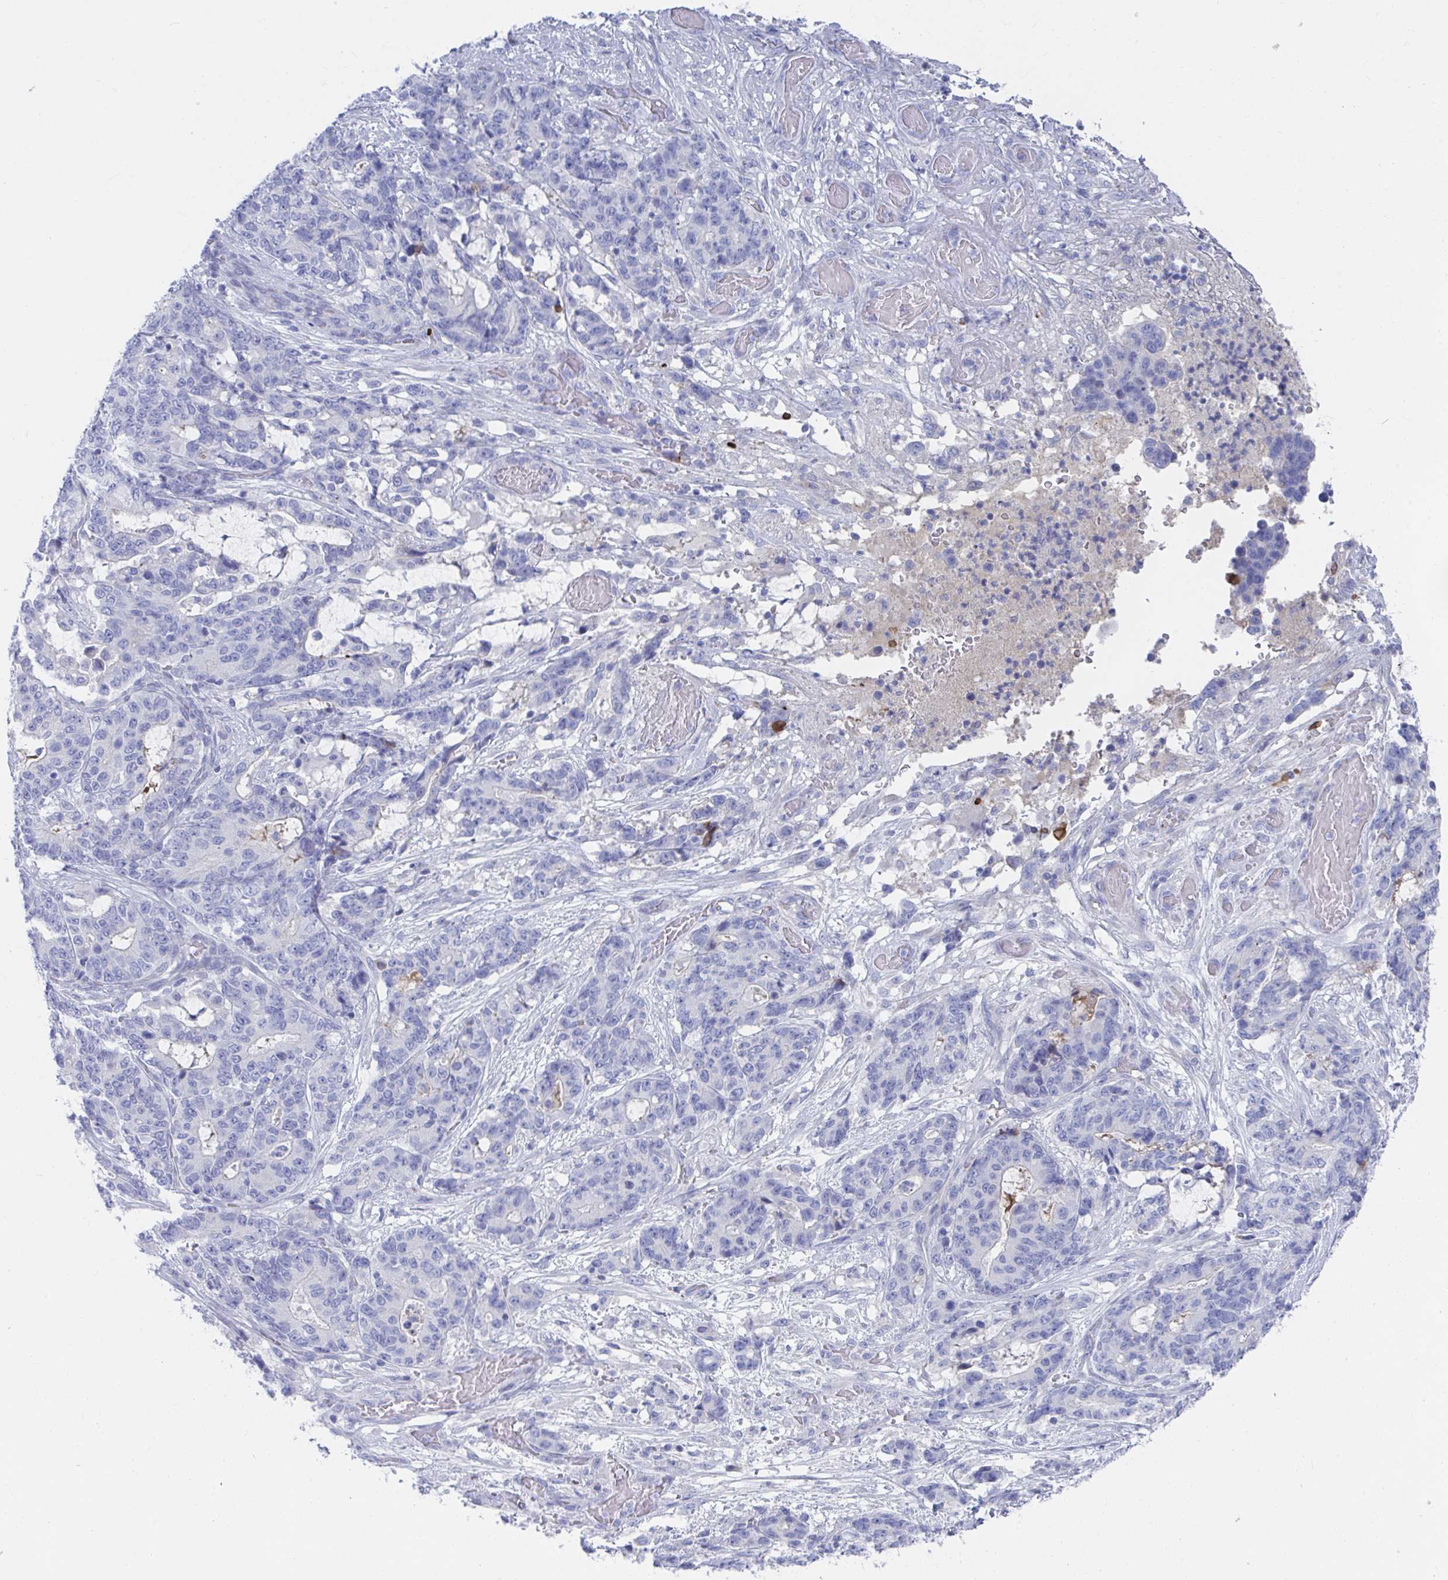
{"staining": {"intensity": "negative", "quantity": "none", "location": "none"}, "tissue": "stomach cancer", "cell_type": "Tumor cells", "image_type": "cancer", "snomed": [{"axis": "morphology", "description": "Normal tissue, NOS"}, {"axis": "morphology", "description": "Adenocarcinoma, NOS"}, {"axis": "topography", "description": "Stomach"}], "caption": "Micrograph shows no significant protein staining in tumor cells of stomach cancer (adenocarcinoma).", "gene": "TNFAIP6", "patient": {"sex": "female", "age": 64}}